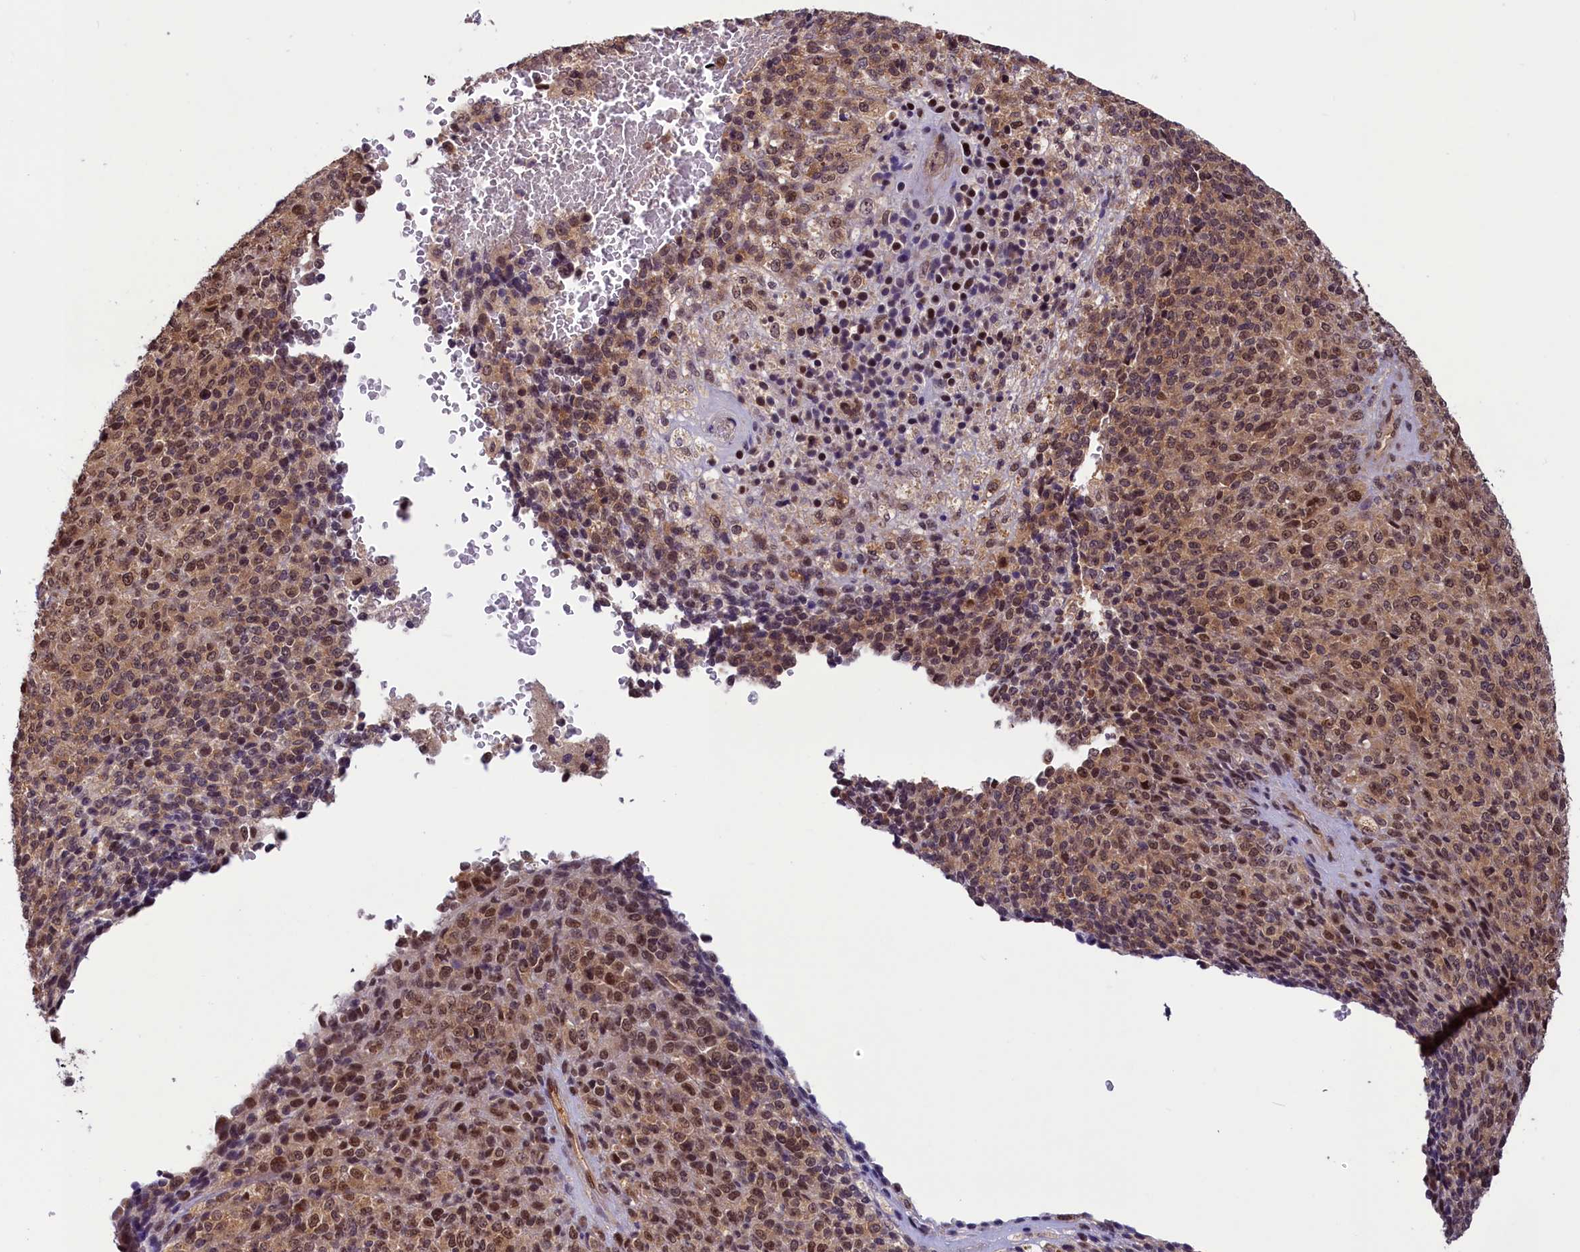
{"staining": {"intensity": "moderate", "quantity": ">75%", "location": "cytoplasmic/membranous,nuclear"}, "tissue": "melanoma", "cell_type": "Tumor cells", "image_type": "cancer", "snomed": [{"axis": "morphology", "description": "Malignant melanoma, Metastatic site"}, {"axis": "topography", "description": "Brain"}], "caption": "IHC staining of melanoma, which exhibits medium levels of moderate cytoplasmic/membranous and nuclear expression in approximately >75% of tumor cells indicating moderate cytoplasmic/membranous and nuclear protein expression. The staining was performed using DAB (brown) for protein detection and nuclei were counterstained in hematoxylin (blue).", "gene": "SLC7A6OS", "patient": {"sex": "female", "age": 56}}